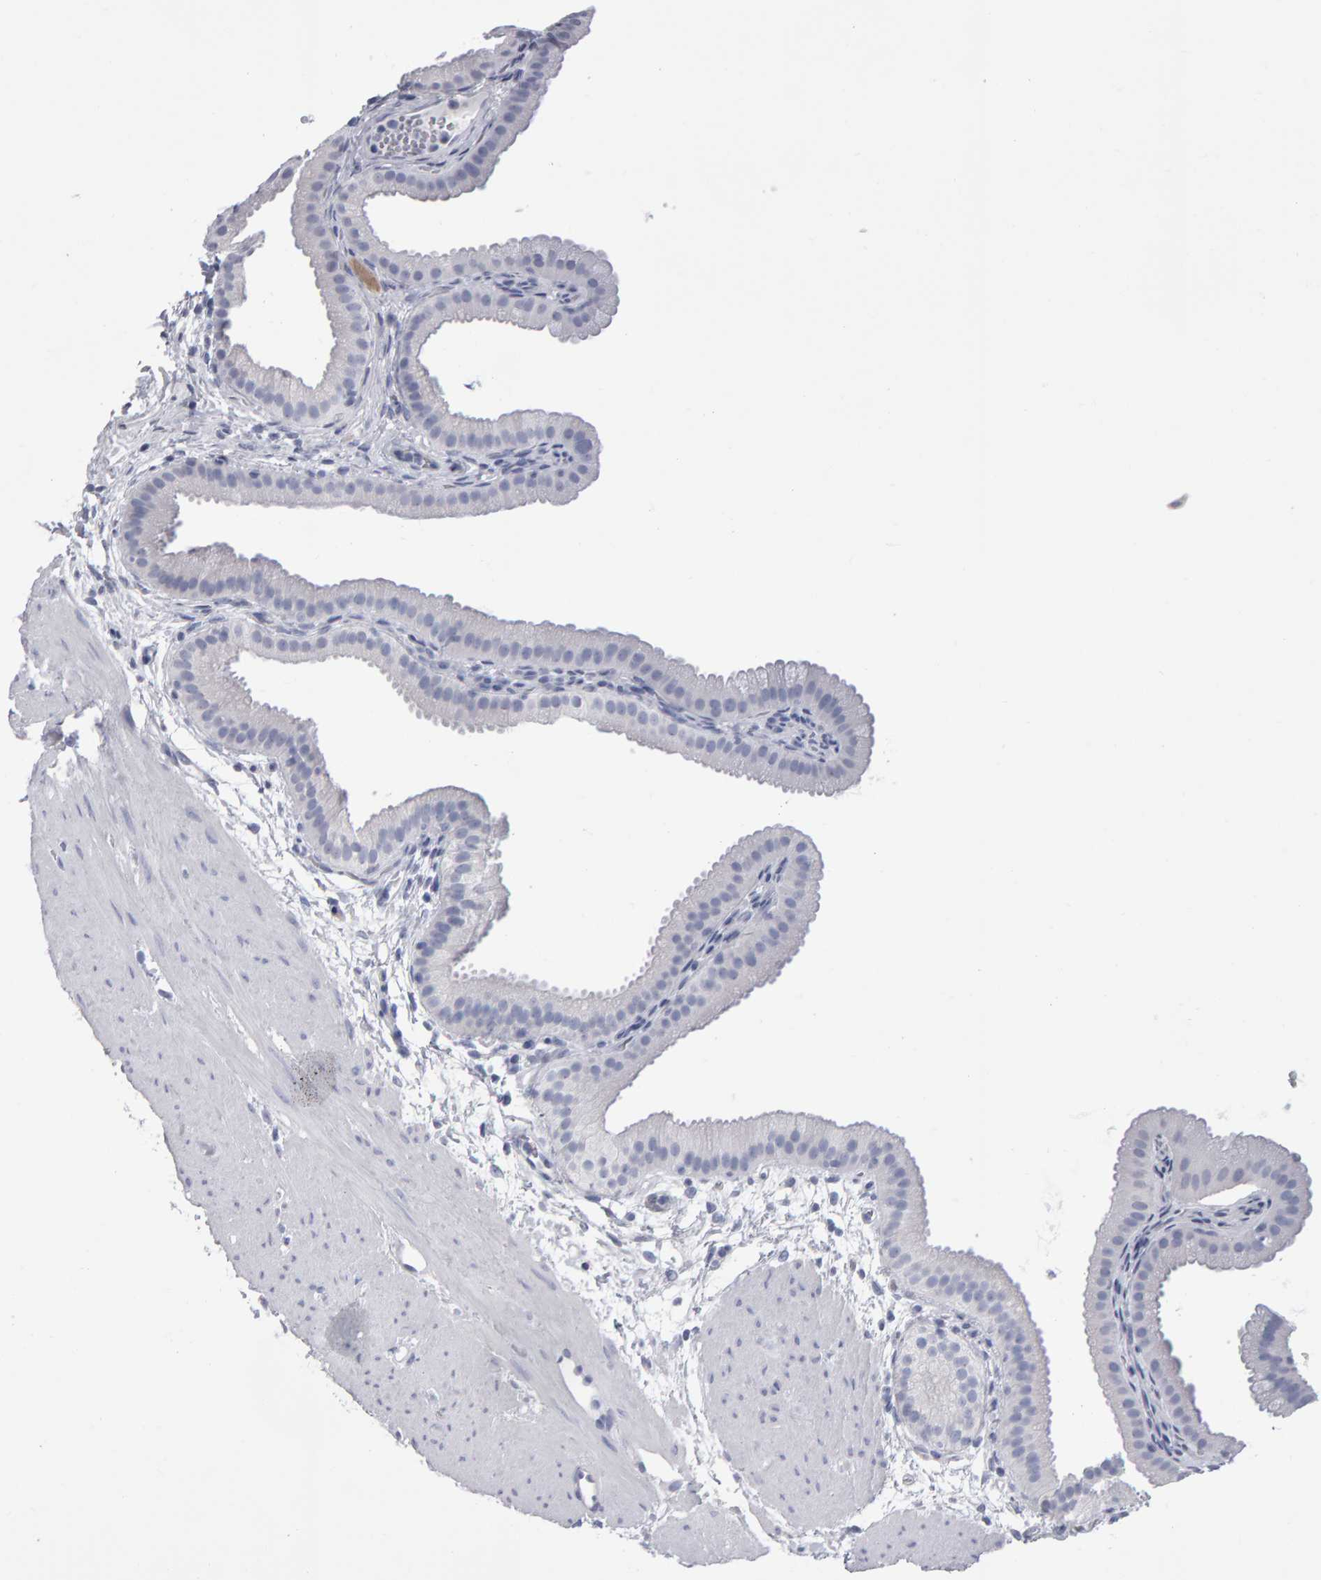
{"staining": {"intensity": "negative", "quantity": "none", "location": "none"}, "tissue": "gallbladder", "cell_type": "Glandular cells", "image_type": "normal", "snomed": [{"axis": "morphology", "description": "Normal tissue, NOS"}, {"axis": "topography", "description": "Gallbladder"}], "caption": "An immunohistochemistry image of benign gallbladder is shown. There is no staining in glandular cells of gallbladder.", "gene": "NCDN", "patient": {"sex": "female", "age": 64}}